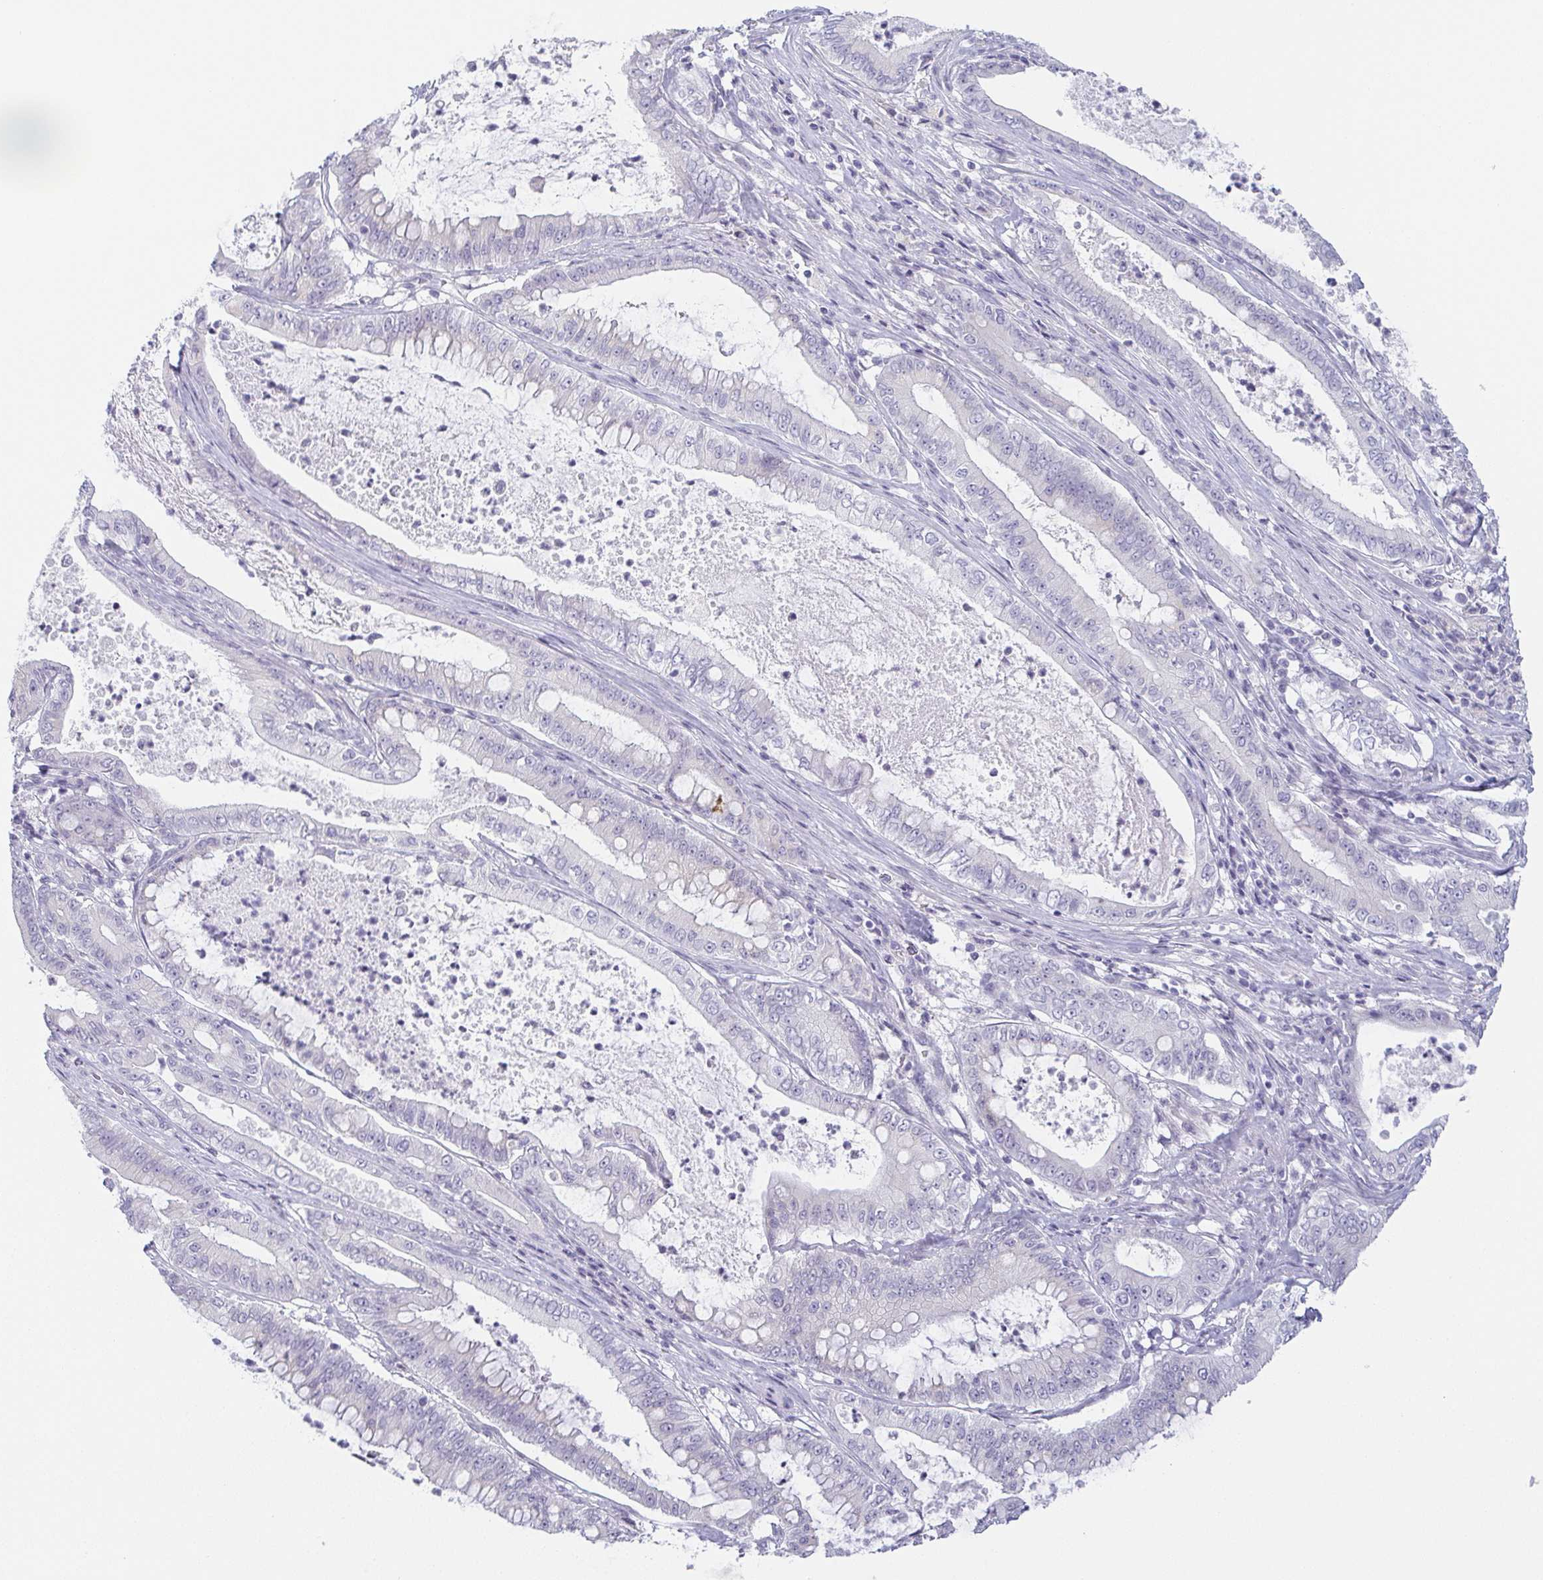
{"staining": {"intensity": "negative", "quantity": "none", "location": "none"}, "tissue": "pancreatic cancer", "cell_type": "Tumor cells", "image_type": "cancer", "snomed": [{"axis": "morphology", "description": "Adenocarcinoma, NOS"}, {"axis": "topography", "description": "Pancreas"}], "caption": "This micrograph is of pancreatic cancer stained with immunohistochemistry to label a protein in brown with the nuclei are counter-stained blue. There is no expression in tumor cells.", "gene": "PRR27", "patient": {"sex": "male", "age": 71}}